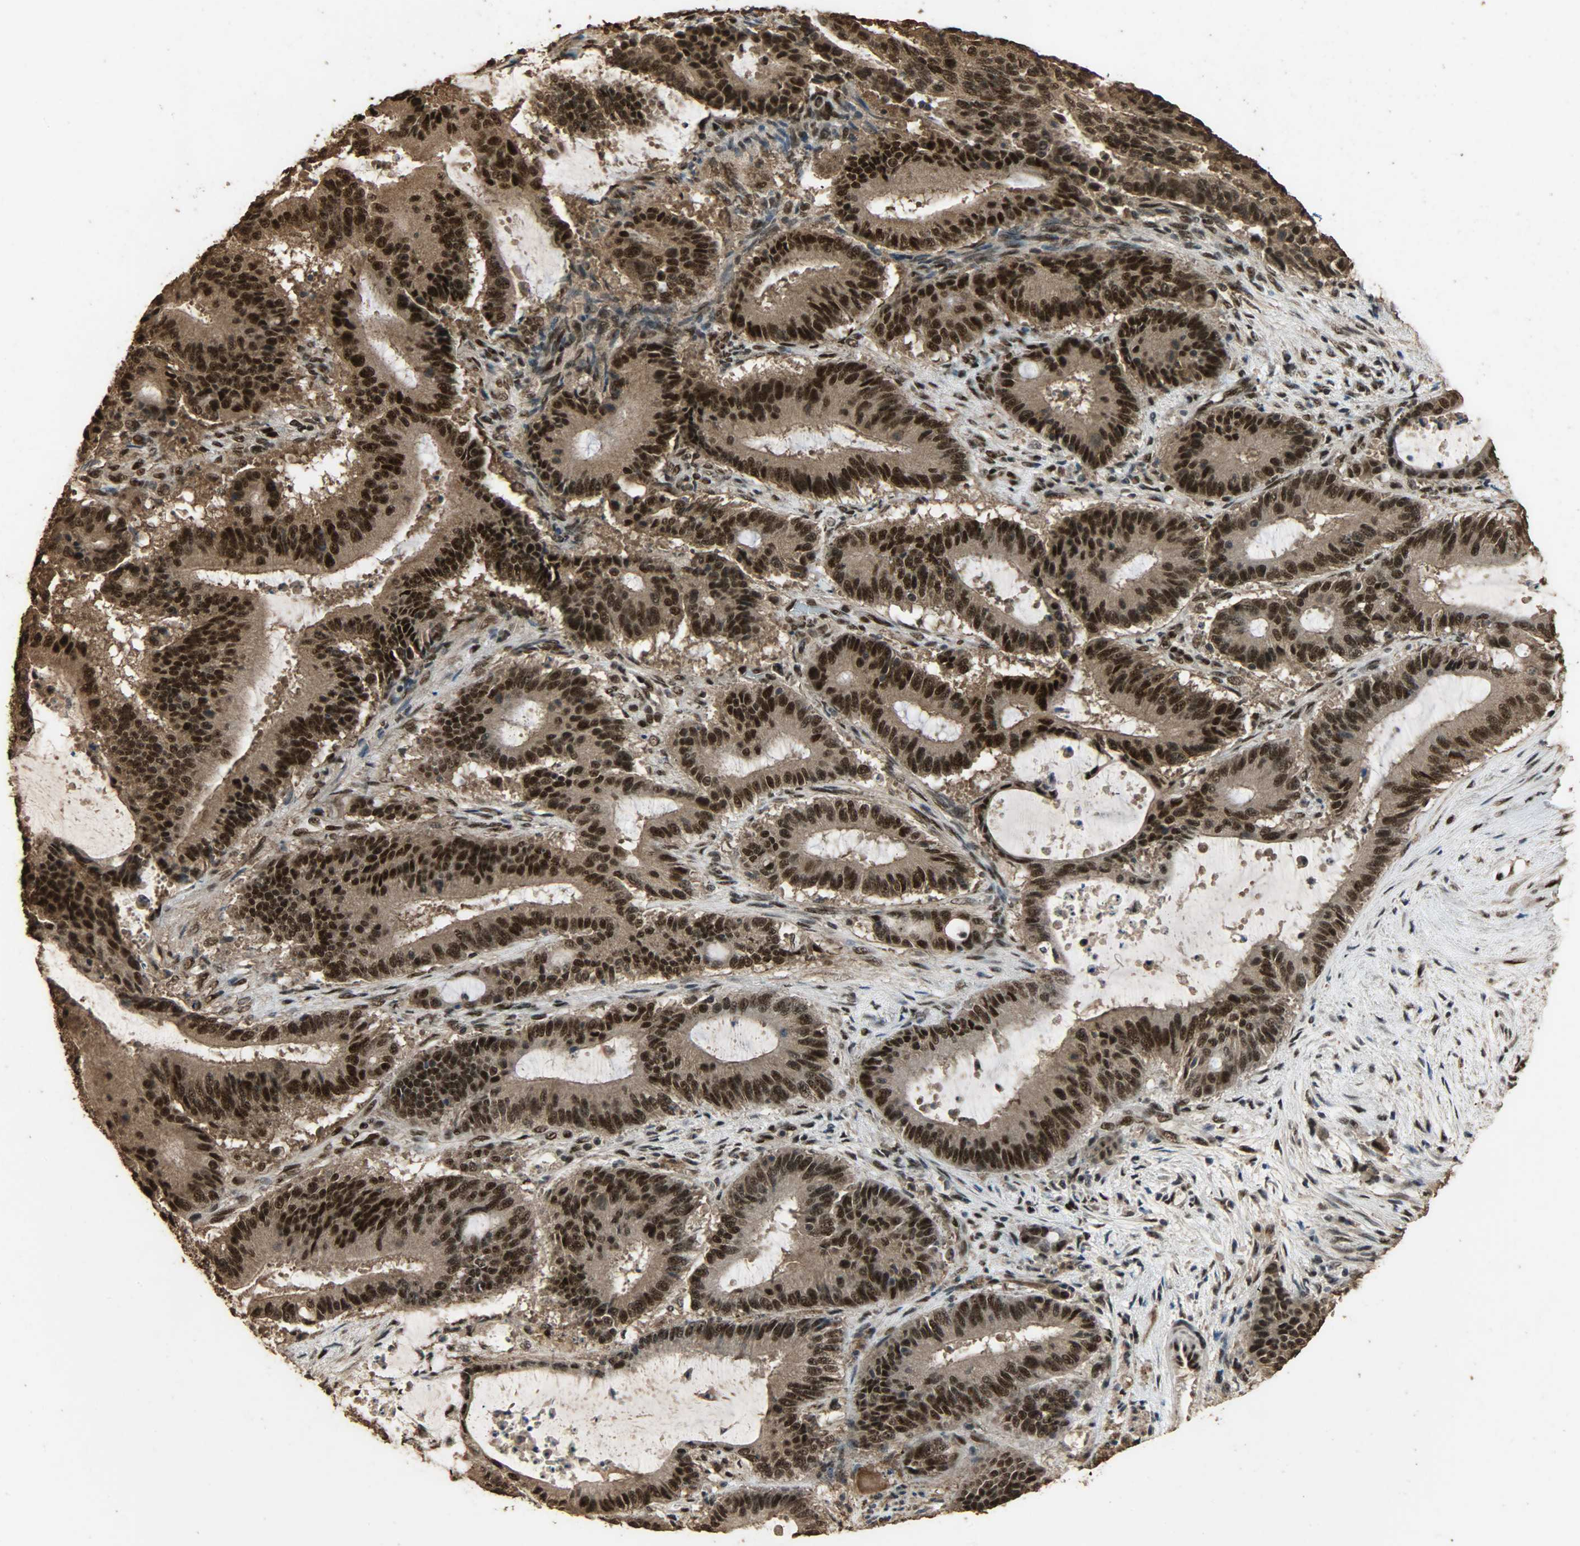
{"staining": {"intensity": "strong", "quantity": ">75%", "location": "cytoplasmic/membranous,nuclear"}, "tissue": "liver cancer", "cell_type": "Tumor cells", "image_type": "cancer", "snomed": [{"axis": "morphology", "description": "Cholangiocarcinoma"}, {"axis": "topography", "description": "Liver"}], "caption": "This is an image of immunohistochemistry staining of liver cancer, which shows strong staining in the cytoplasmic/membranous and nuclear of tumor cells.", "gene": "CCNT2", "patient": {"sex": "female", "age": 73}}